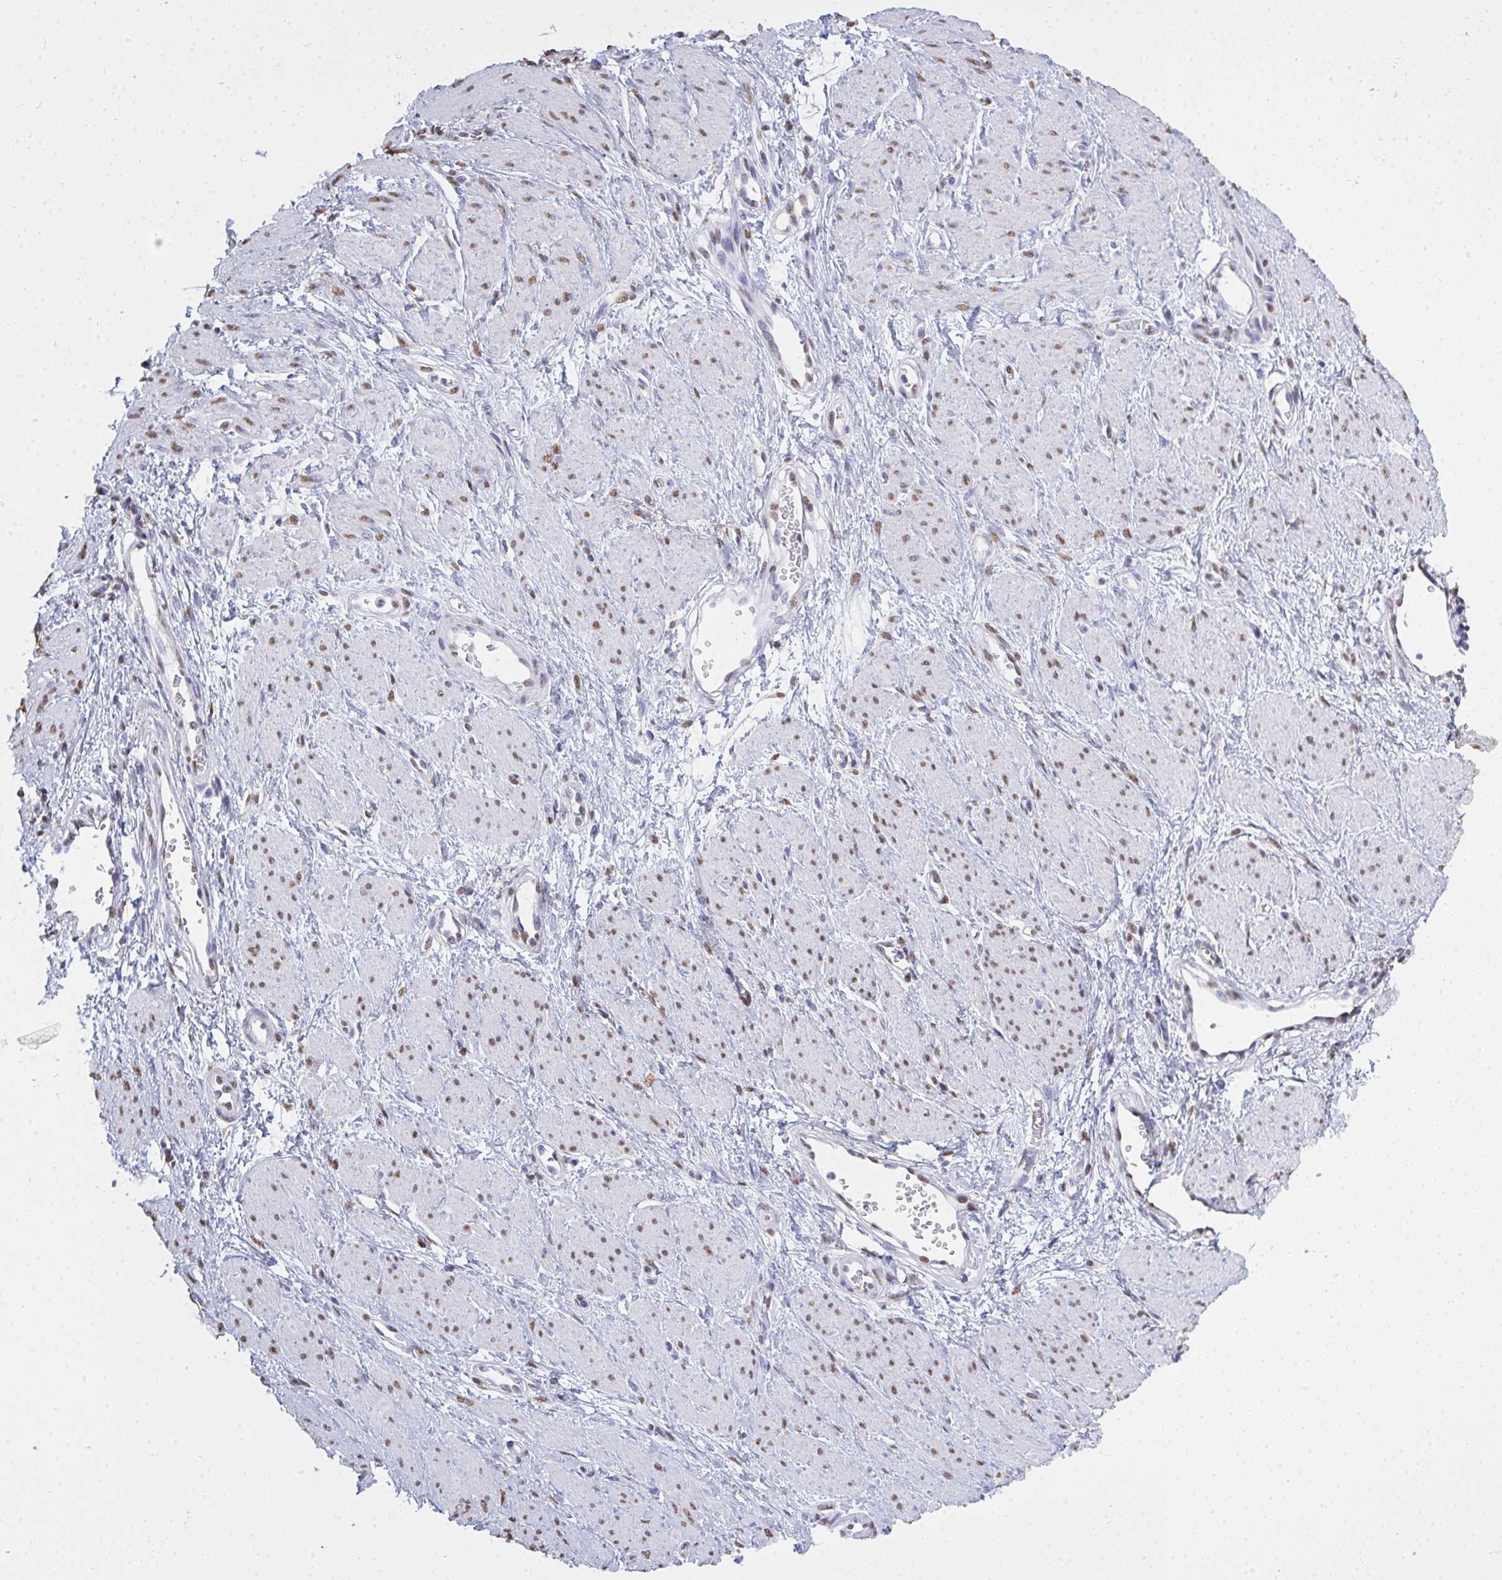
{"staining": {"intensity": "moderate", "quantity": "25%-75%", "location": "nuclear"}, "tissue": "smooth muscle", "cell_type": "Smooth muscle cells", "image_type": "normal", "snomed": [{"axis": "morphology", "description": "Normal tissue, NOS"}, {"axis": "topography", "description": "Smooth muscle"}, {"axis": "topography", "description": "Uterus"}], "caption": "Brown immunohistochemical staining in unremarkable human smooth muscle demonstrates moderate nuclear expression in approximately 25%-75% of smooth muscle cells. (brown staining indicates protein expression, while blue staining denotes nuclei).", "gene": "SEMA6B", "patient": {"sex": "female", "age": 39}}